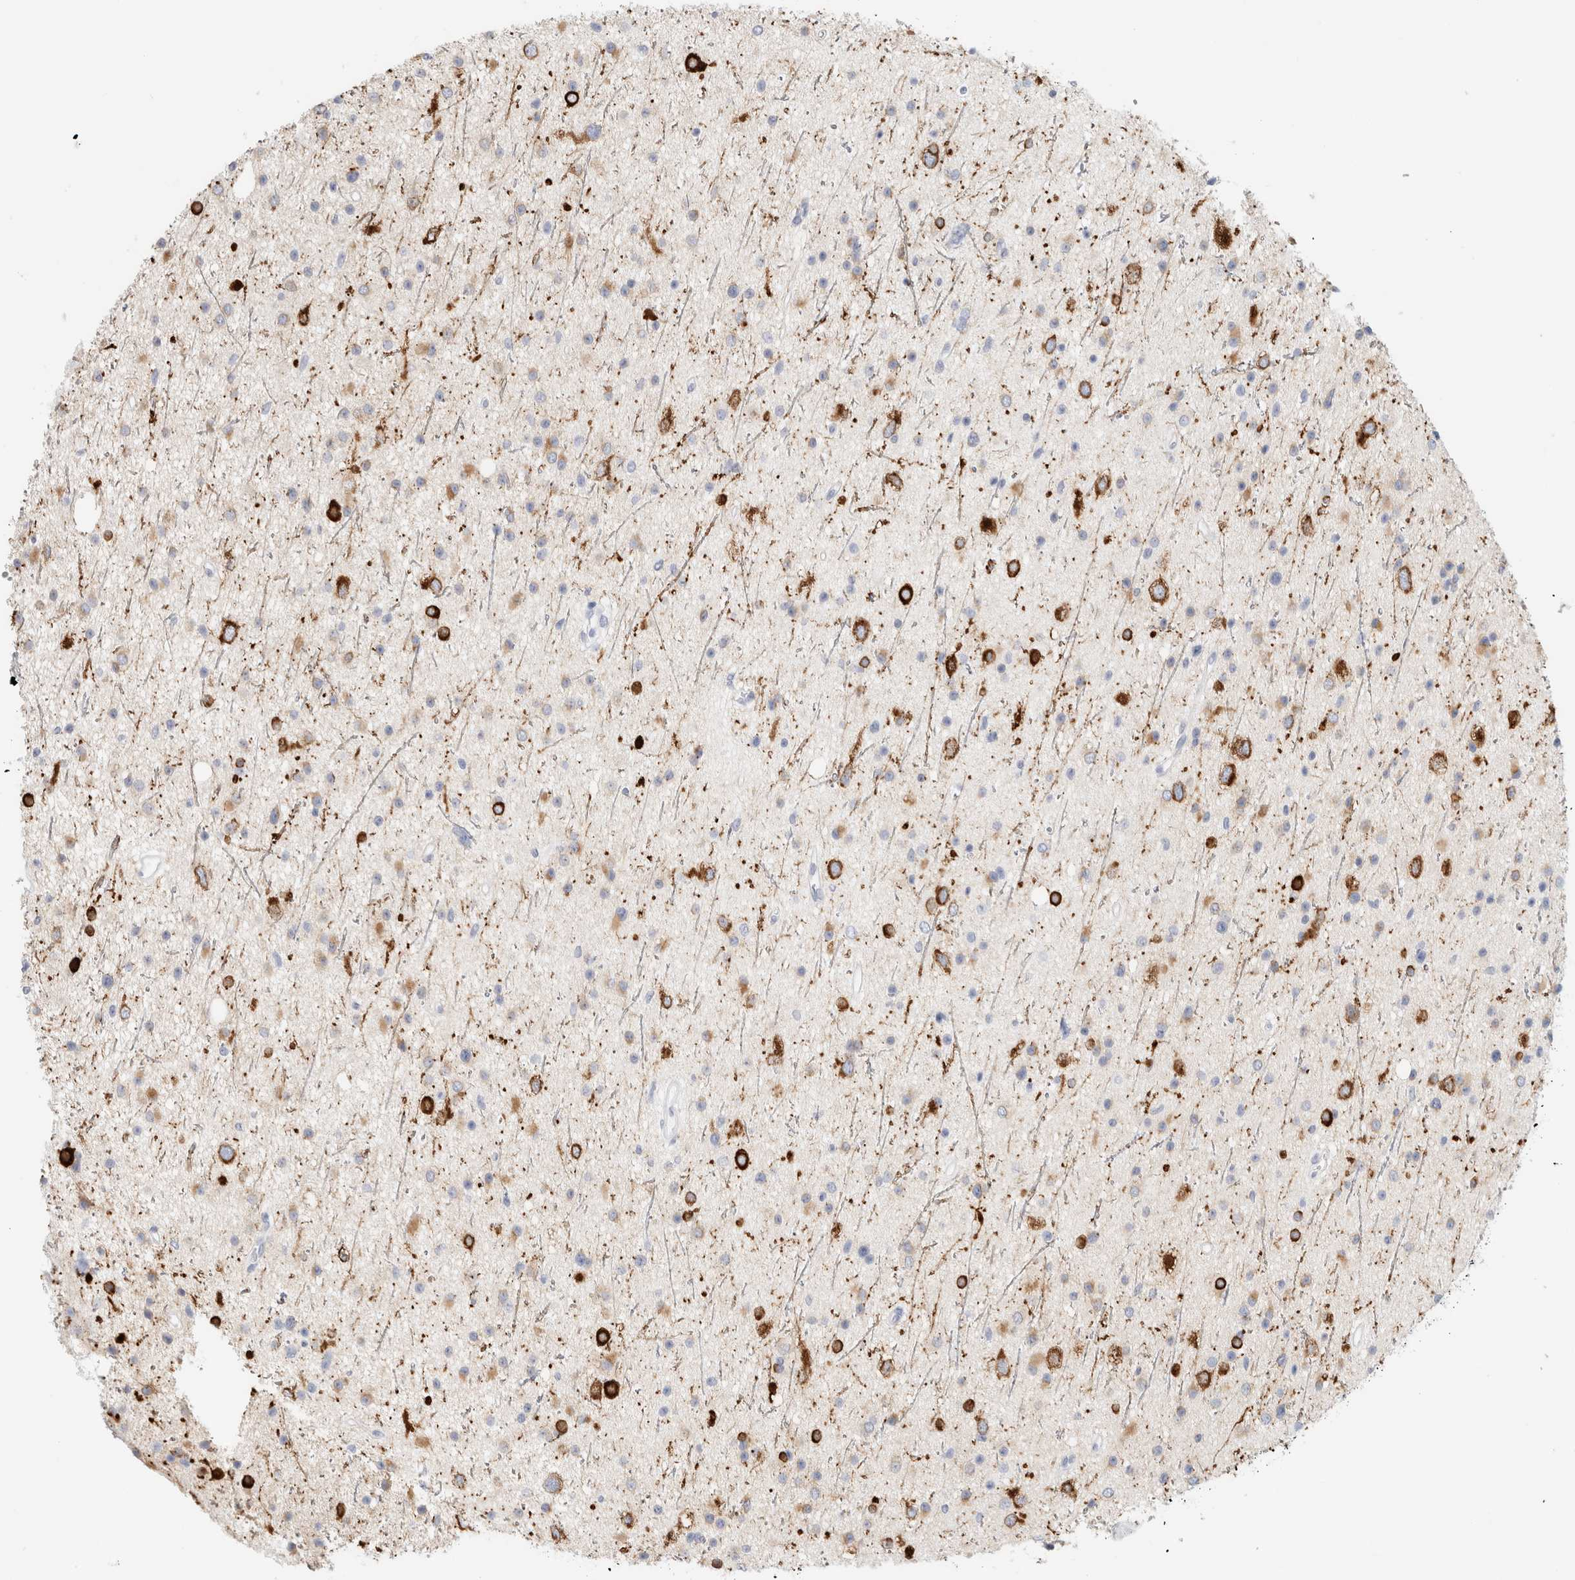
{"staining": {"intensity": "strong", "quantity": "<25%", "location": "cytoplasmic/membranous"}, "tissue": "glioma", "cell_type": "Tumor cells", "image_type": "cancer", "snomed": [{"axis": "morphology", "description": "Glioma, malignant, Low grade"}, {"axis": "topography", "description": "Cerebral cortex"}], "caption": "An immunohistochemistry micrograph of neoplastic tissue is shown. Protein staining in brown highlights strong cytoplasmic/membranous positivity in glioma within tumor cells.", "gene": "RTN4", "patient": {"sex": "female", "age": 39}}